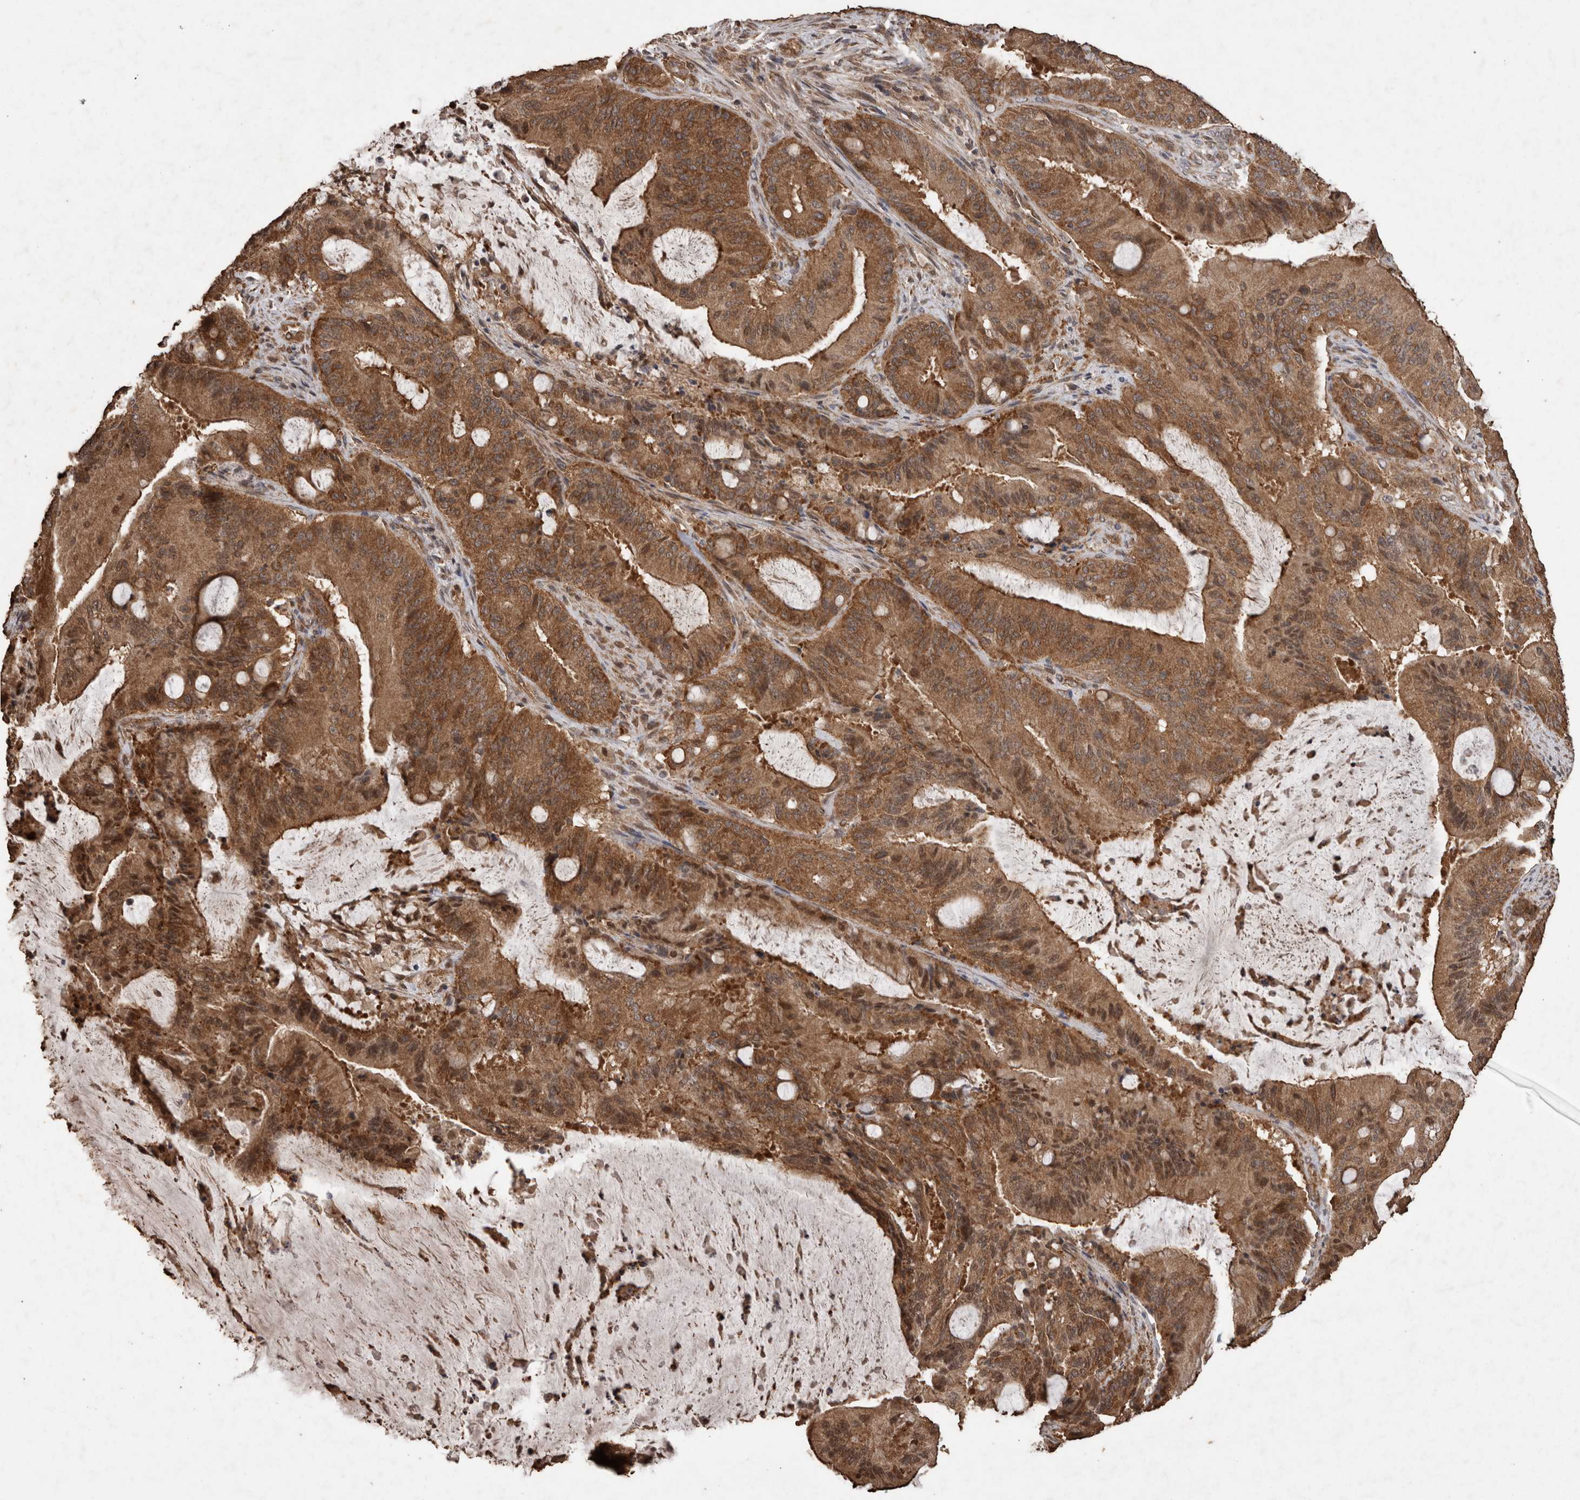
{"staining": {"intensity": "strong", "quantity": ">75%", "location": "cytoplasmic/membranous,nuclear"}, "tissue": "liver cancer", "cell_type": "Tumor cells", "image_type": "cancer", "snomed": [{"axis": "morphology", "description": "Normal tissue, NOS"}, {"axis": "morphology", "description": "Cholangiocarcinoma"}, {"axis": "topography", "description": "Liver"}, {"axis": "topography", "description": "Peripheral nerve tissue"}], "caption": "Brown immunohistochemical staining in liver cancer demonstrates strong cytoplasmic/membranous and nuclear positivity in about >75% of tumor cells.", "gene": "PINK1", "patient": {"sex": "female", "age": 73}}